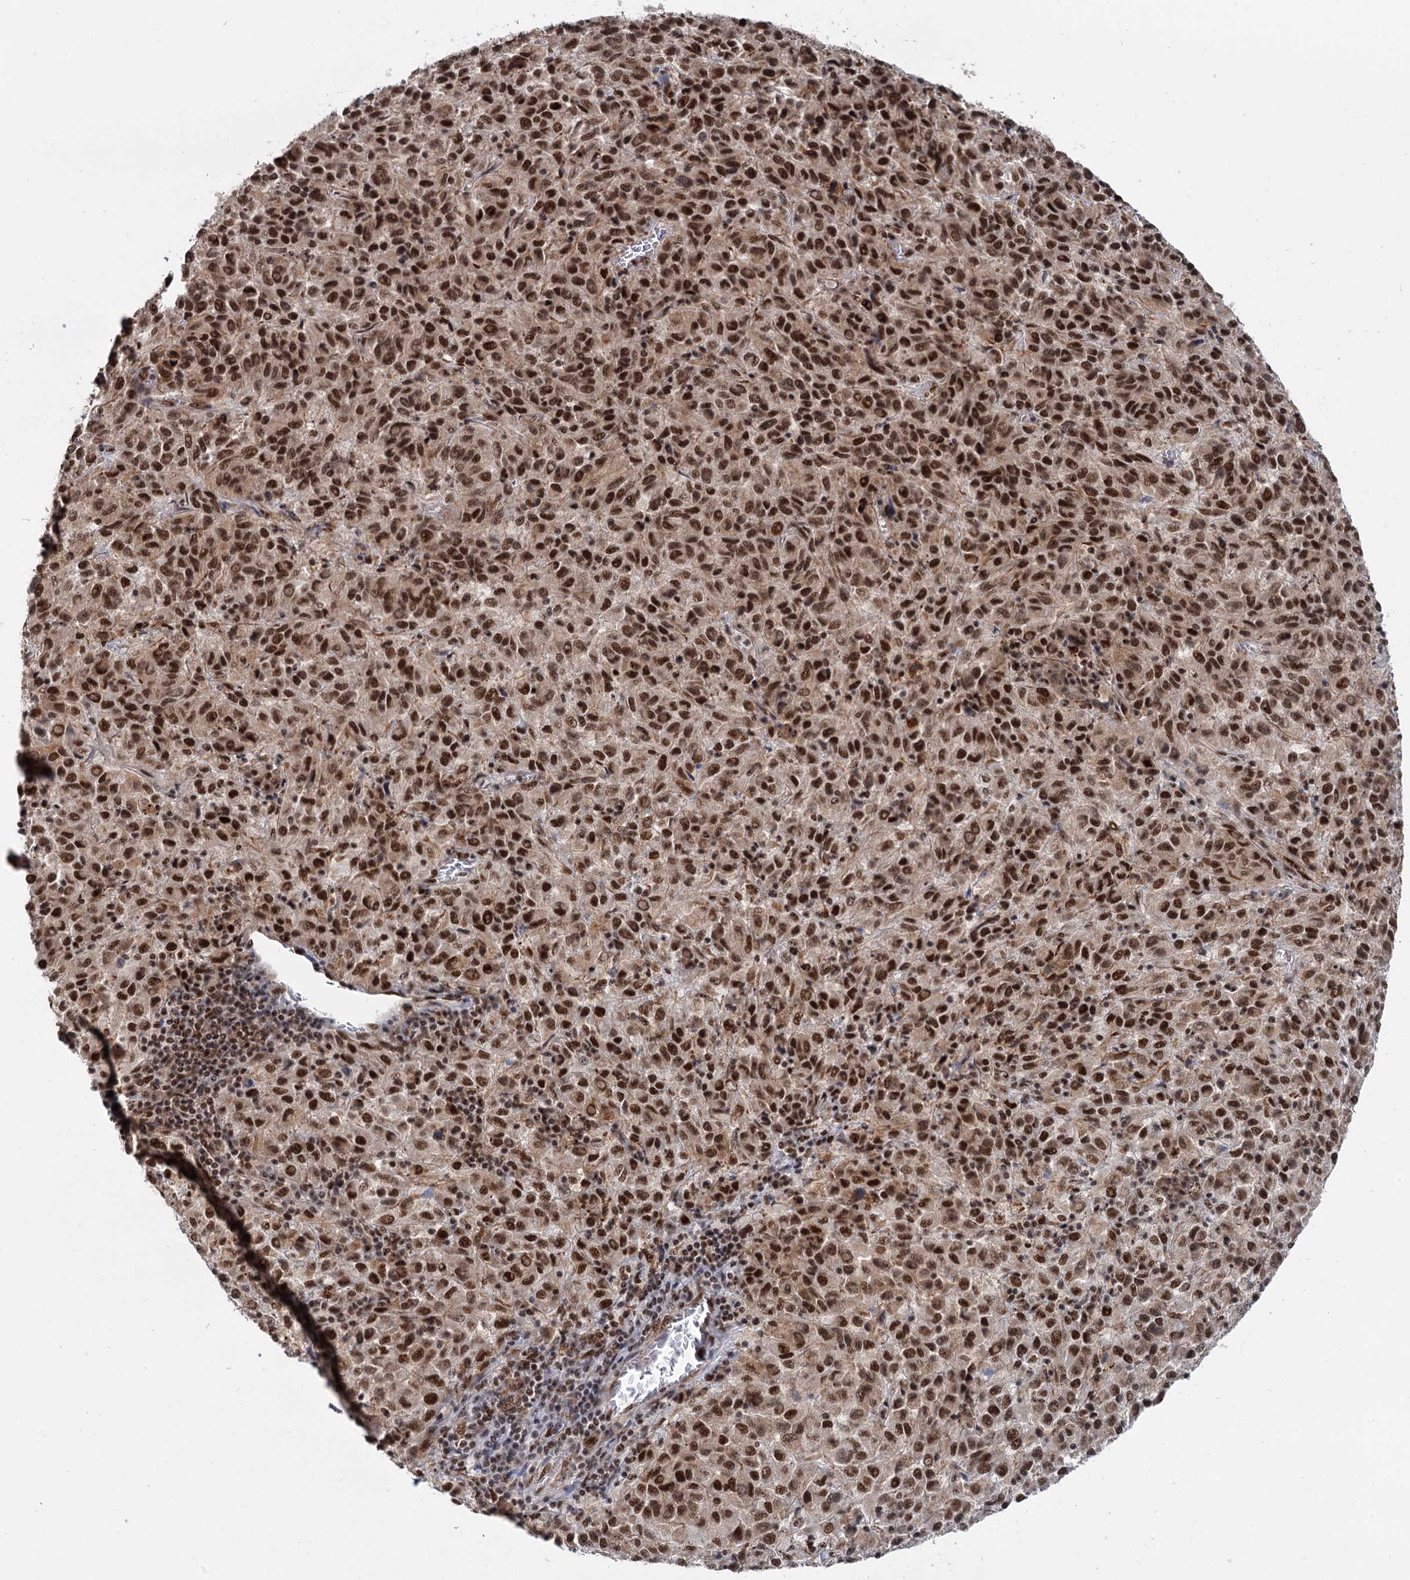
{"staining": {"intensity": "strong", "quantity": ">75%", "location": "cytoplasmic/membranous,nuclear"}, "tissue": "melanoma", "cell_type": "Tumor cells", "image_type": "cancer", "snomed": [{"axis": "morphology", "description": "Malignant melanoma, Metastatic site"}, {"axis": "topography", "description": "Lung"}], "caption": "The immunohistochemical stain highlights strong cytoplasmic/membranous and nuclear positivity in tumor cells of malignant melanoma (metastatic site) tissue. (IHC, brightfield microscopy, high magnification).", "gene": "WBP4", "patient": {"sex": "male", "age": 64}}